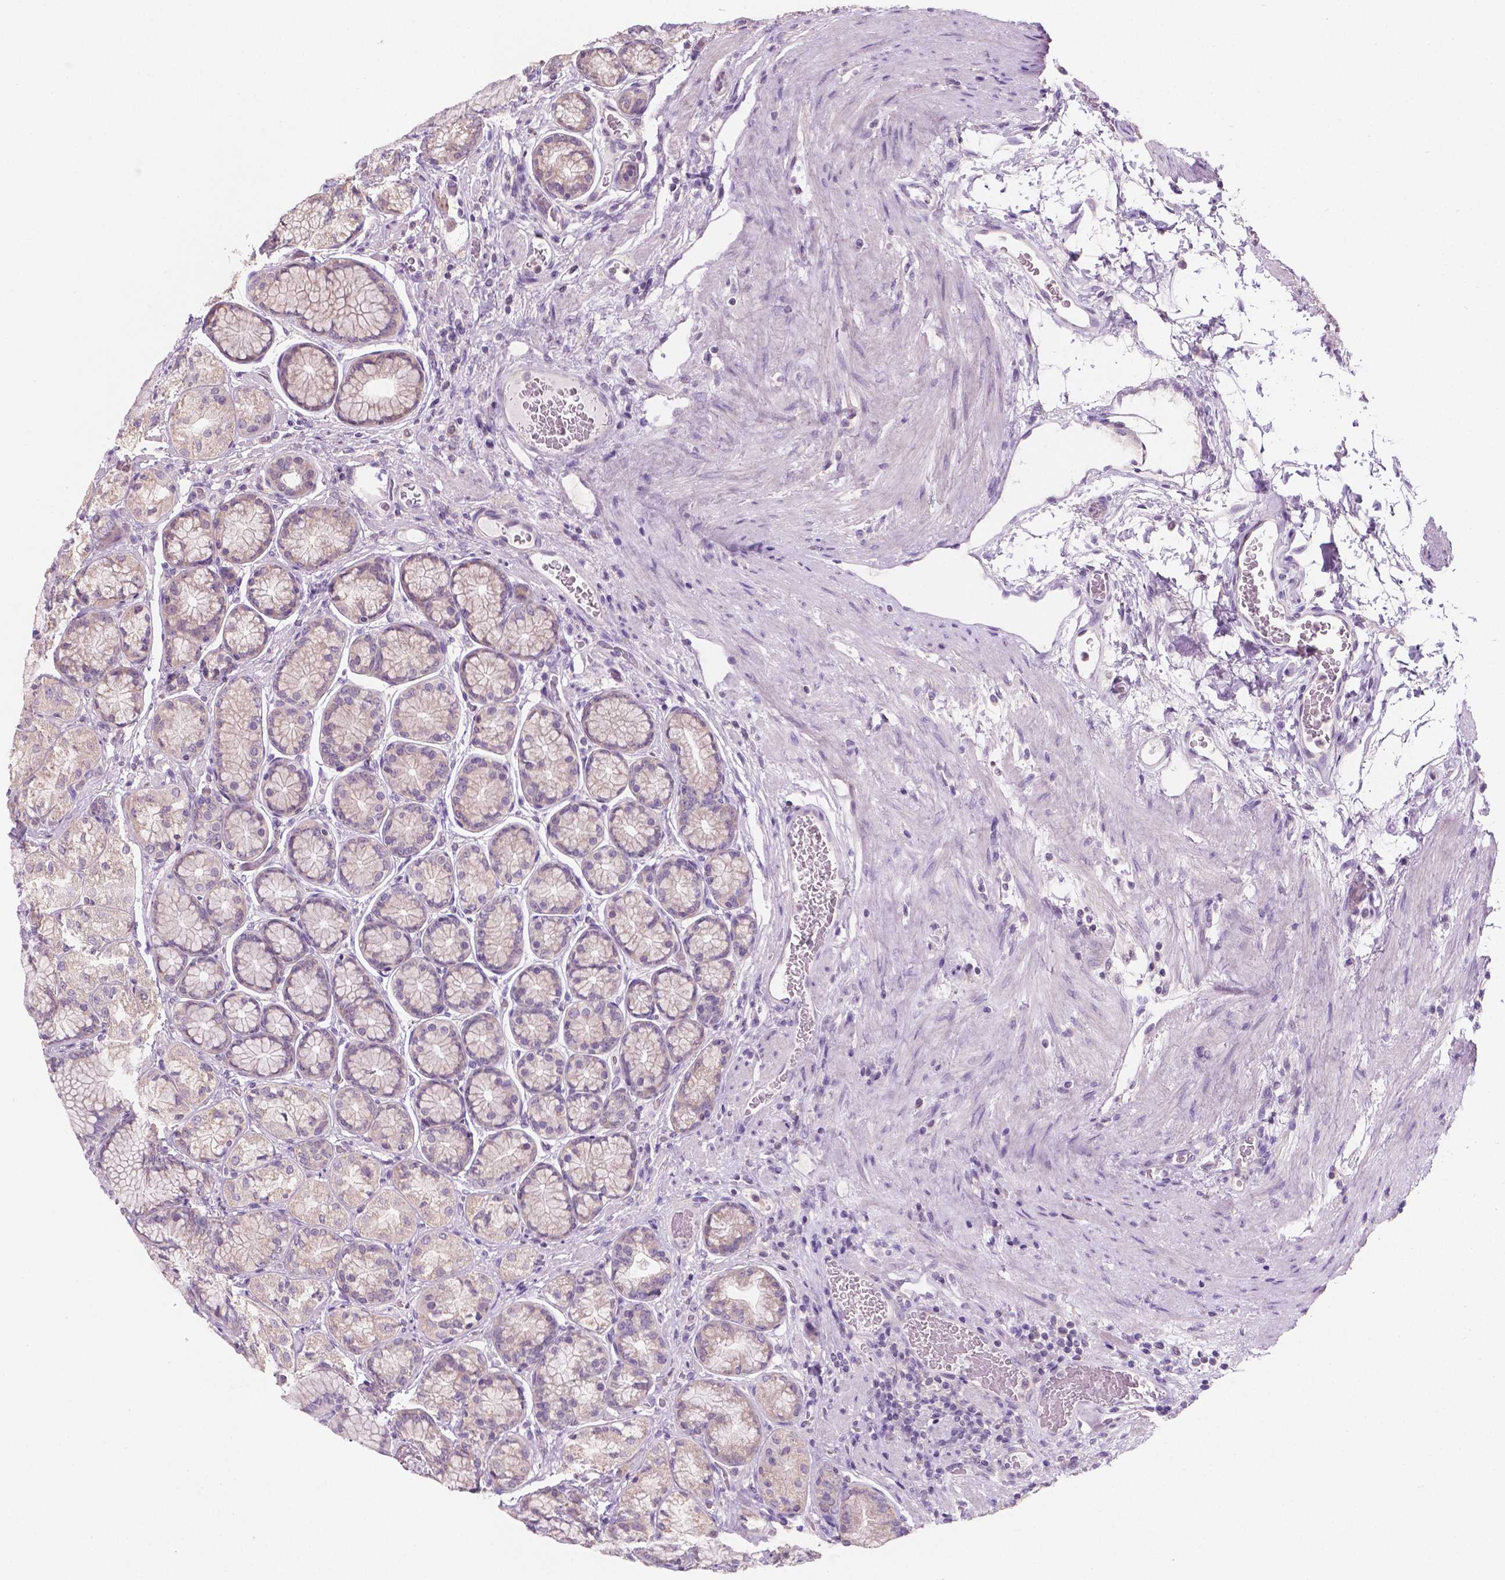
{"staining": {"intensity": "weak", "quantity": "<25%", "location": "cytoplasmic/membranous"}, "tissue": "stomach", "cell_type": "Glandular cells", "image_type": "normal", "snomed": [{"axis": "morphology", "description": "Normal tissue, NOS"}, {"axis": "morphology", "description": "Adenocarcinoma, NOS"}, {"axis": "morphology", "description": "Adenocarcinoma, High grade"}, {"axis": "topography", "description": "Stomach, upper"}, {"axis": "topography", "description": "Stomach"}], "caption": "Photomicrograph shows no significant protein expression in glandular cells of benign stomach. (Immunohistochemistry, brightfield microscopy, high magnification).", "gene": "SBSN", "patient": {"sex": "female", "age": 65}}